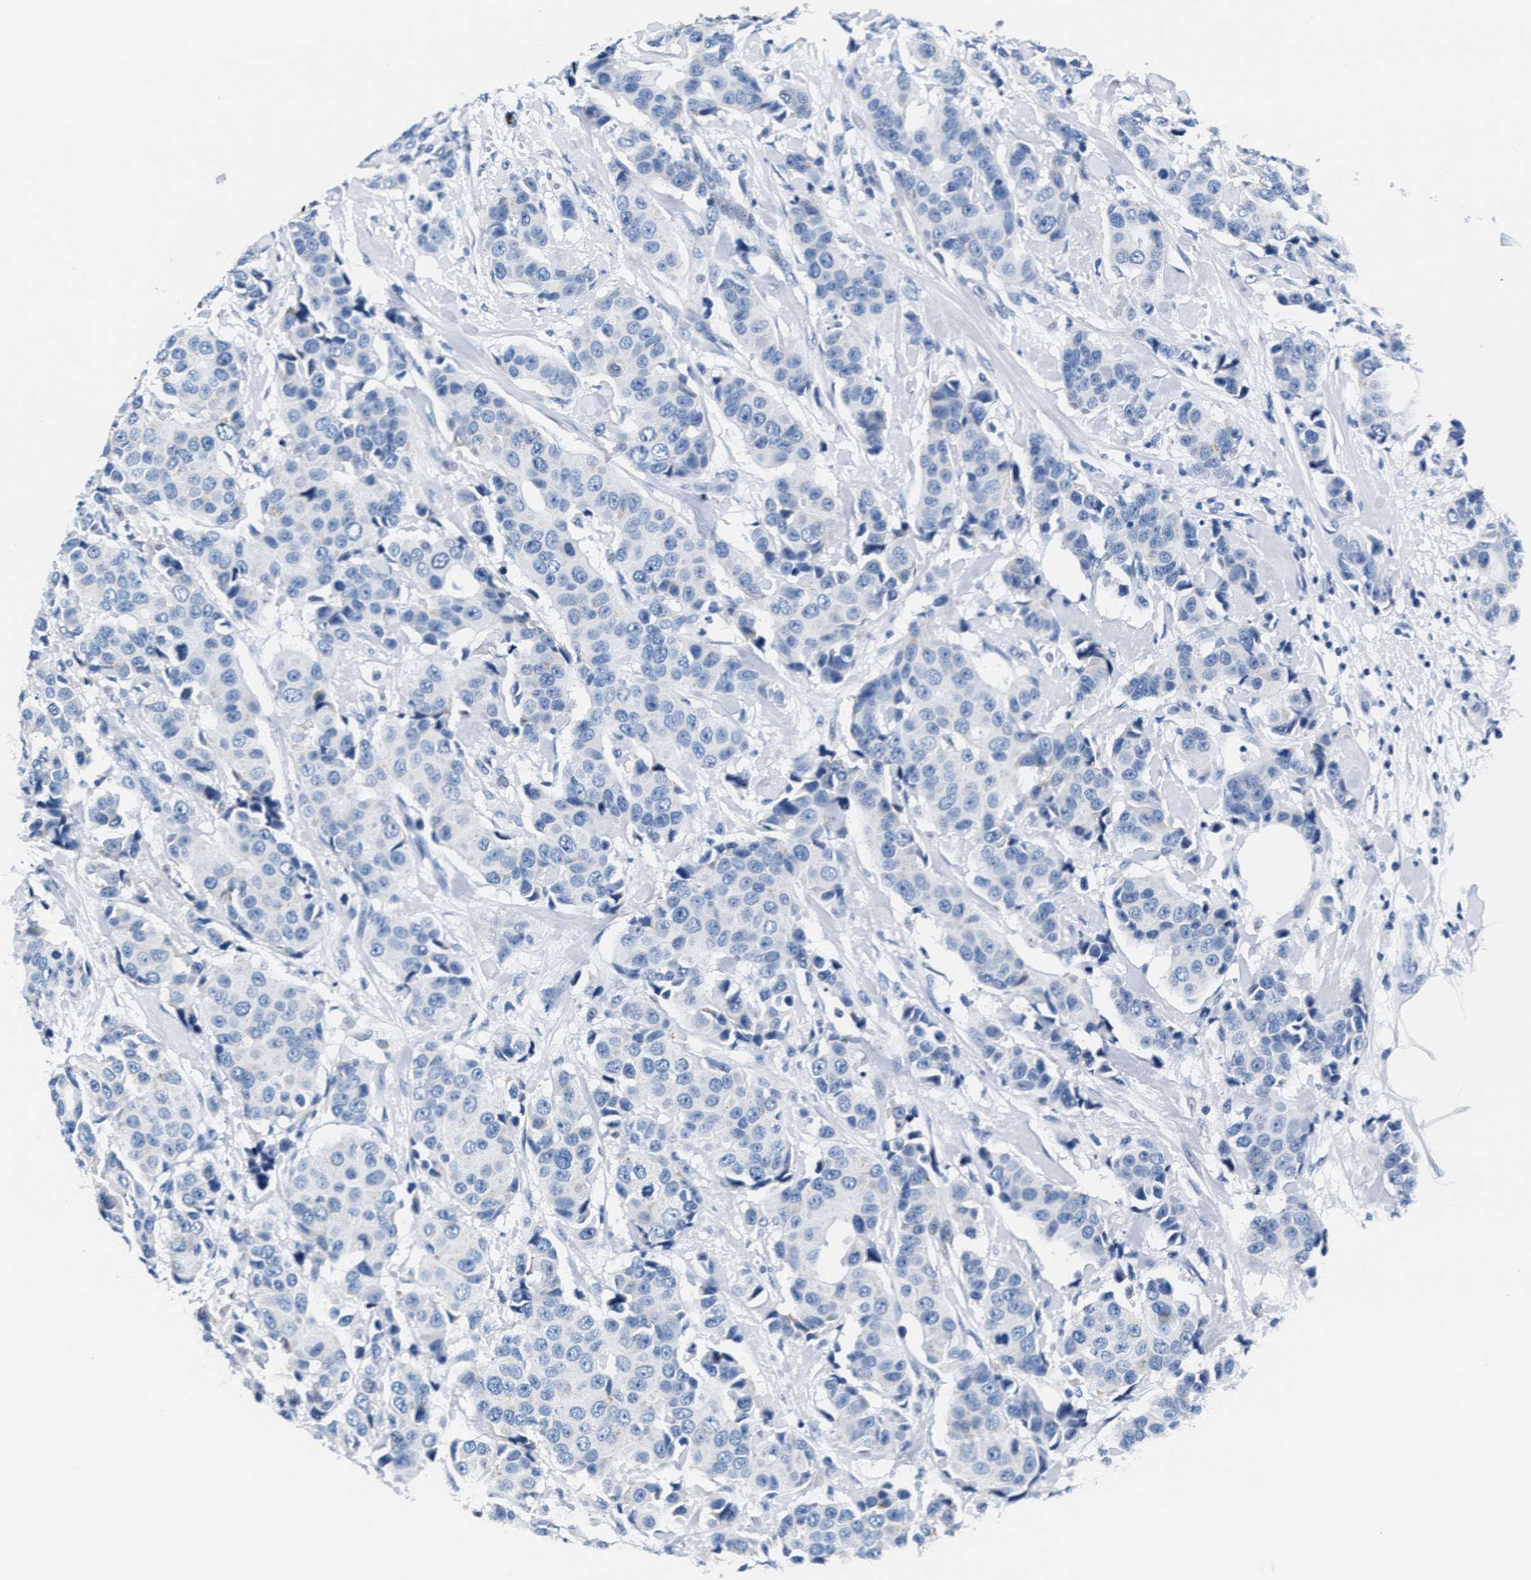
{"staining": {"intensity": "negative", "quantity": "none", "location": "none"}, "tissue": "breast cancer", "cell_type": "Tumor cells", "image_type": "cancer", "snomed": [{"axis": "morphology", "description": "Normal tissue, NOS"}, {"axis": "morphology", "description": "Duct carcinoma"}, {"axis": "topography", "description": "Breast"}], "caption": "Tumor cells show no significant protein staining in breast cancer.", "gene": "MMP8", "patient": {"sex": "female", "age": 39}}